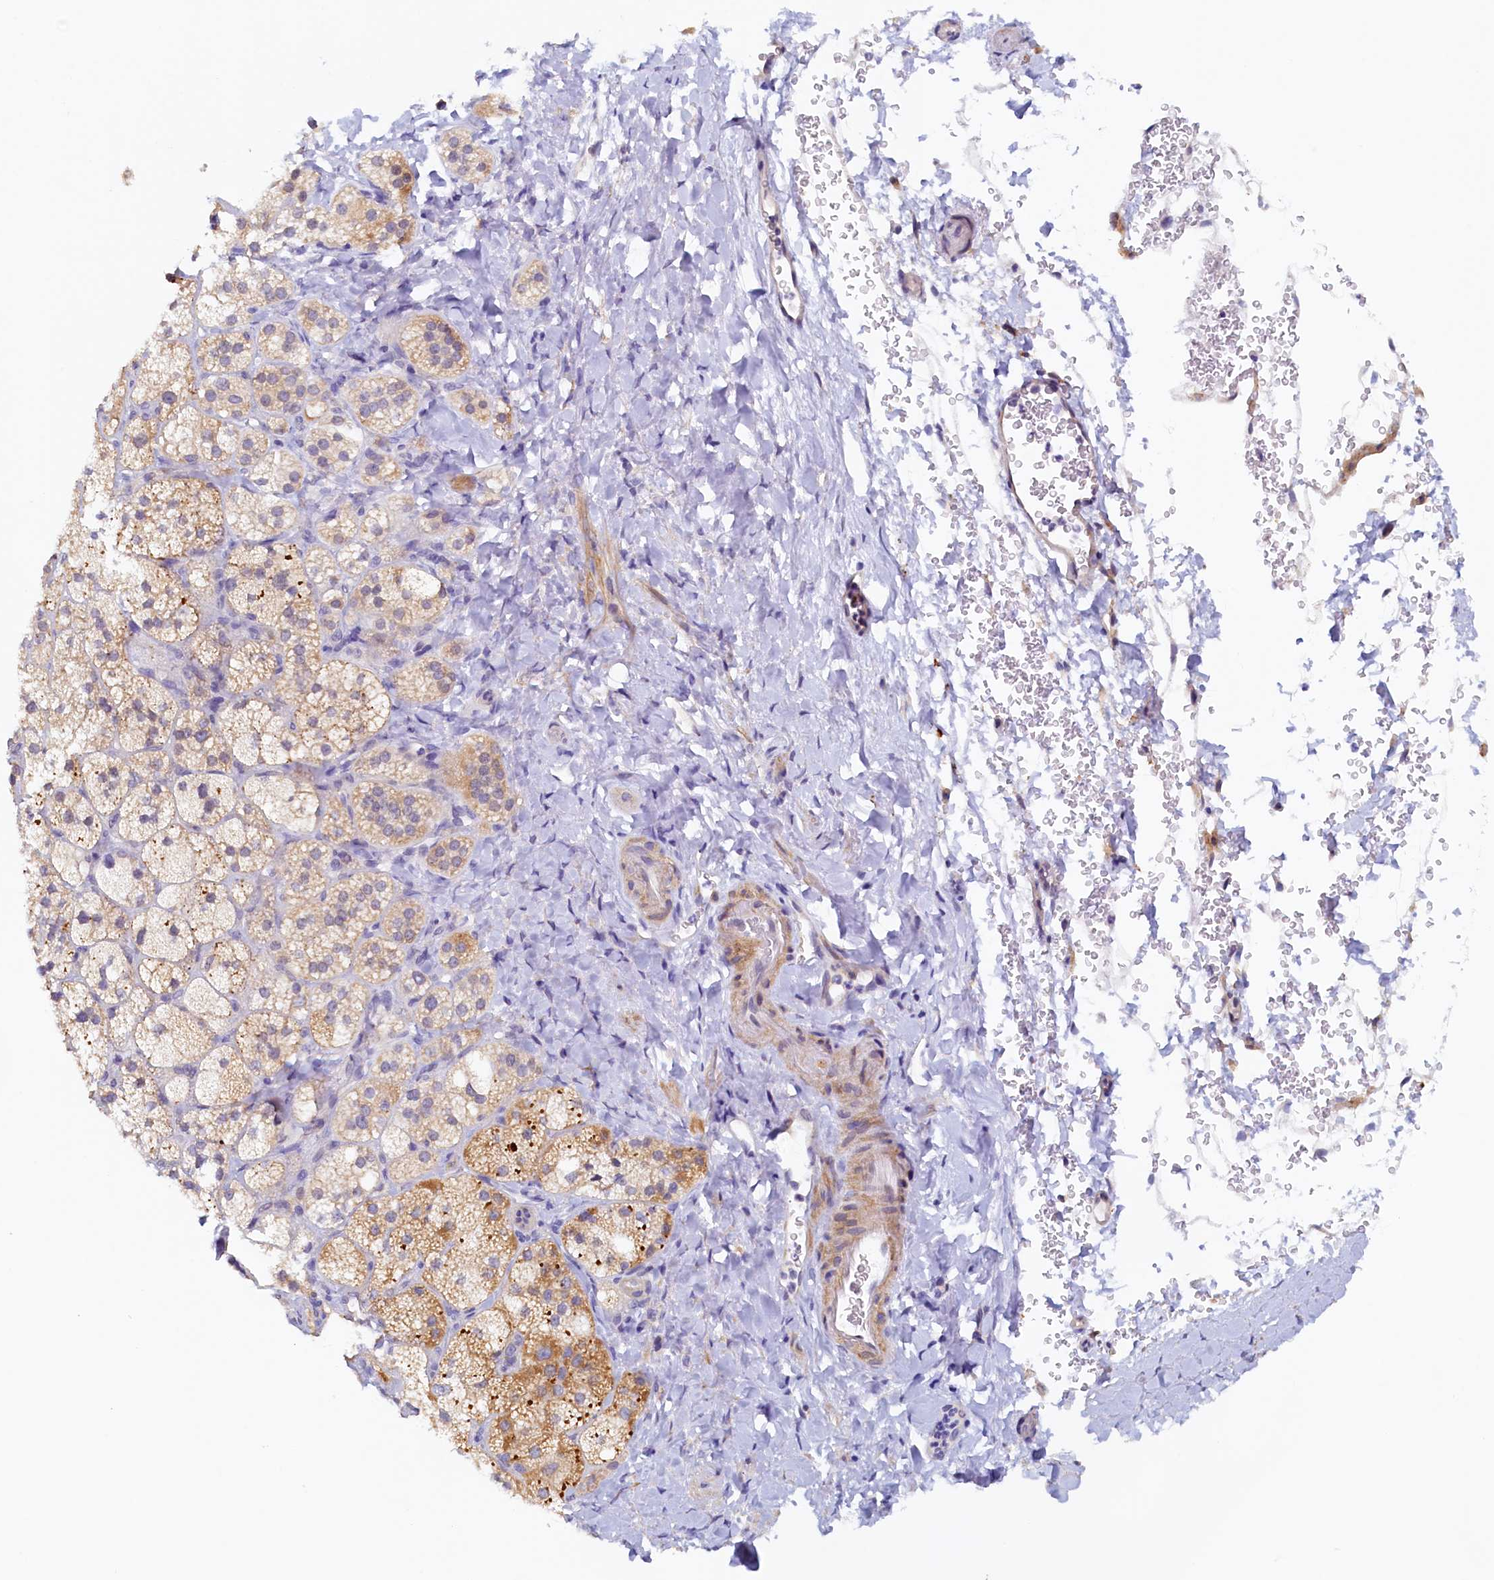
{"staining": {"intensity": "moderate", "quantity": "25%-75%", "location": "cytoplasmic/membranous"}, "tissue": "adrenal gland", "cell_type": "Glandular cells", "image_type": "normal", "snomed": [{"axis": "morphology", "description": "Normal tissue, NOS"}, {"axis": "topography", "description": "Adrenal gland"}], "caption": "This micrograph exhibits immunohistochemistry (IHC) staining of normal adrenal gland, with medium moderate cytoplasmic/membranous staining in approximately 25%-75% of glandular cells.", "gene": "DTD1", "patient": {"sex": "male", "age": 61}}